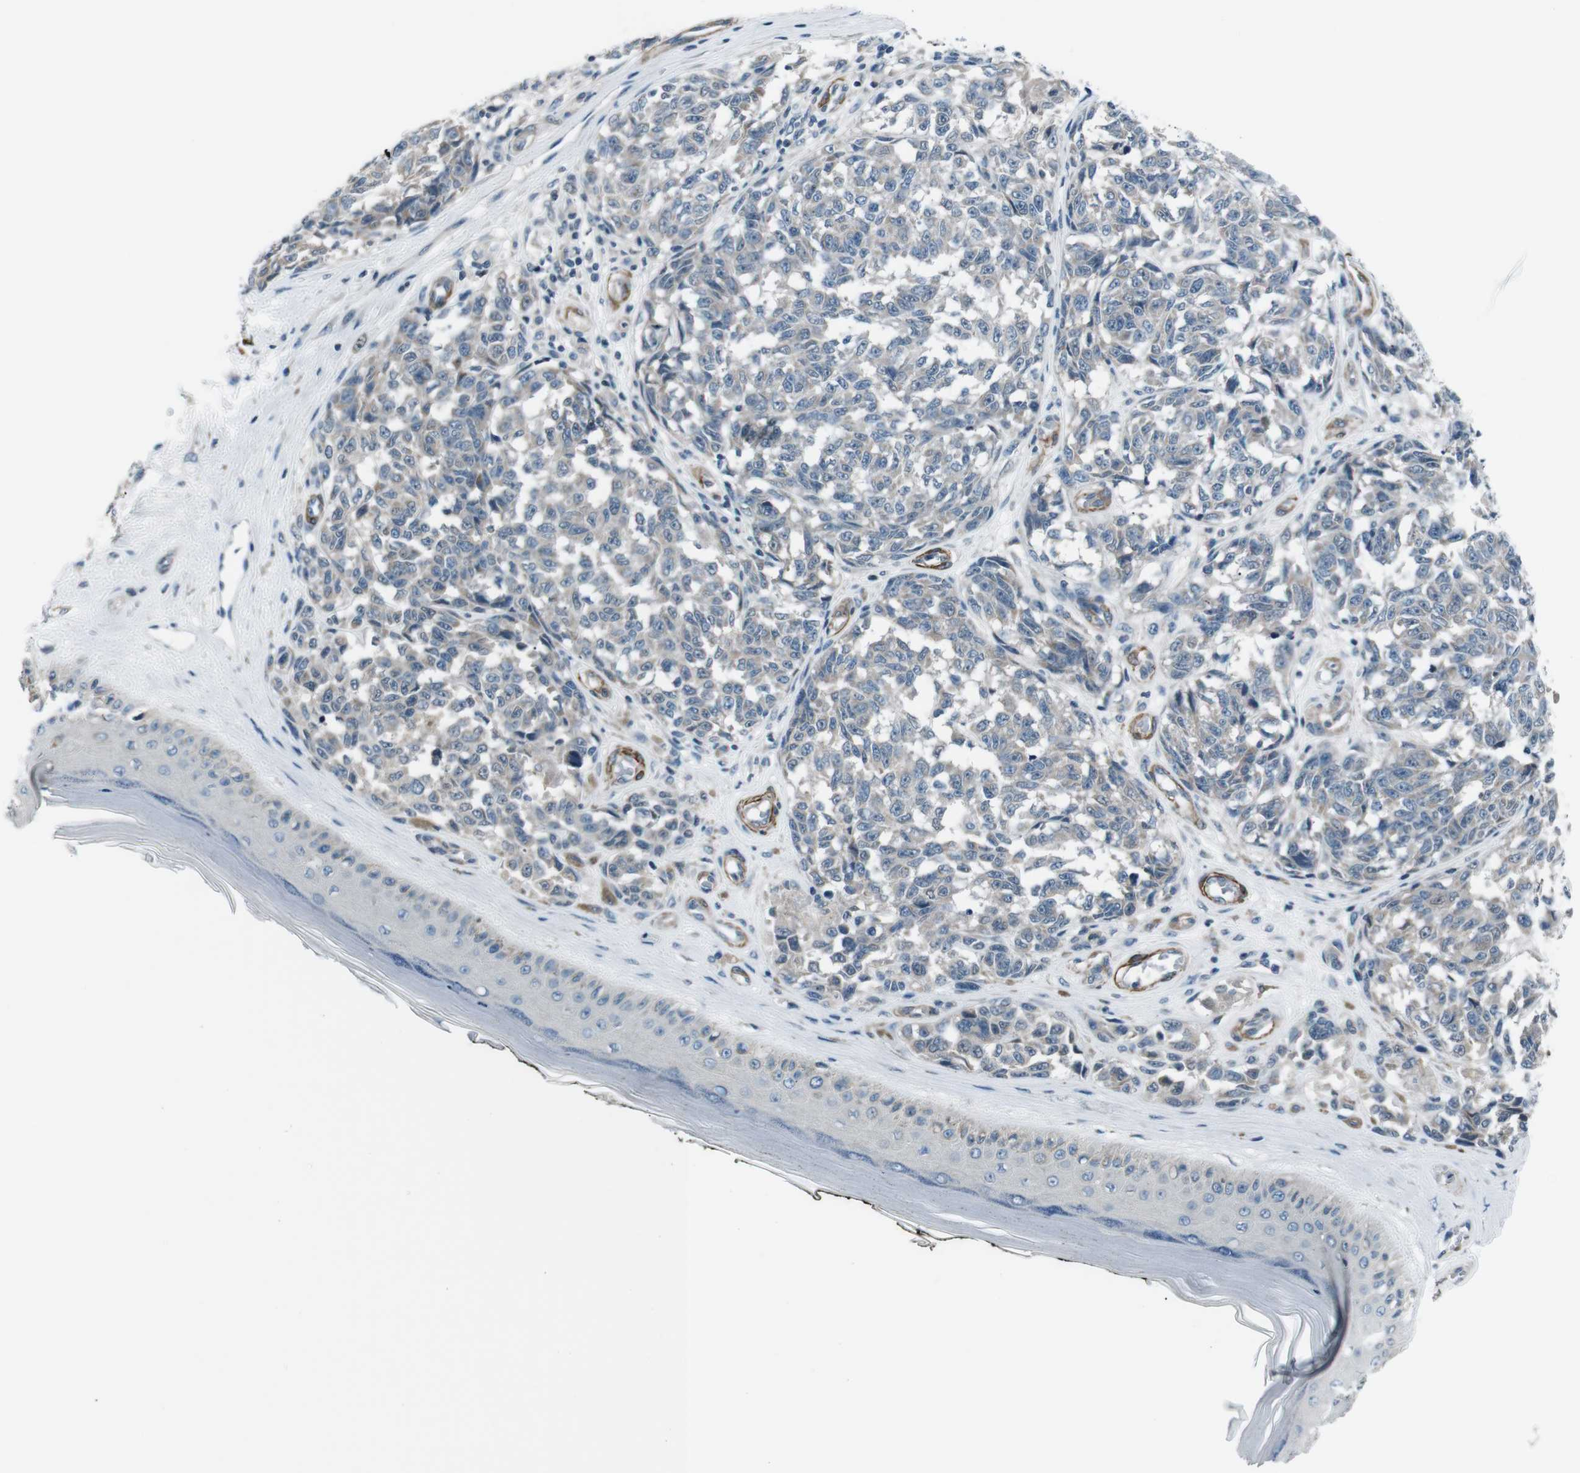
{"staining": {"intensity": "negative", "quantity": "none", "location": "none"}, "tissue": "melanoma", "cell_type": "Tumor cells", "image_type": "cancer", "snomed": [{"axis": "morphology", "description": "Malignant melanoma, NOS"}, {"axis": "topography", "description": "Skin"}], "caption": "An image of human melanoma is negative for staining in tumor cells.", "gene": "PDLIM5", "patient": {"sex": "female", "age": 64}}